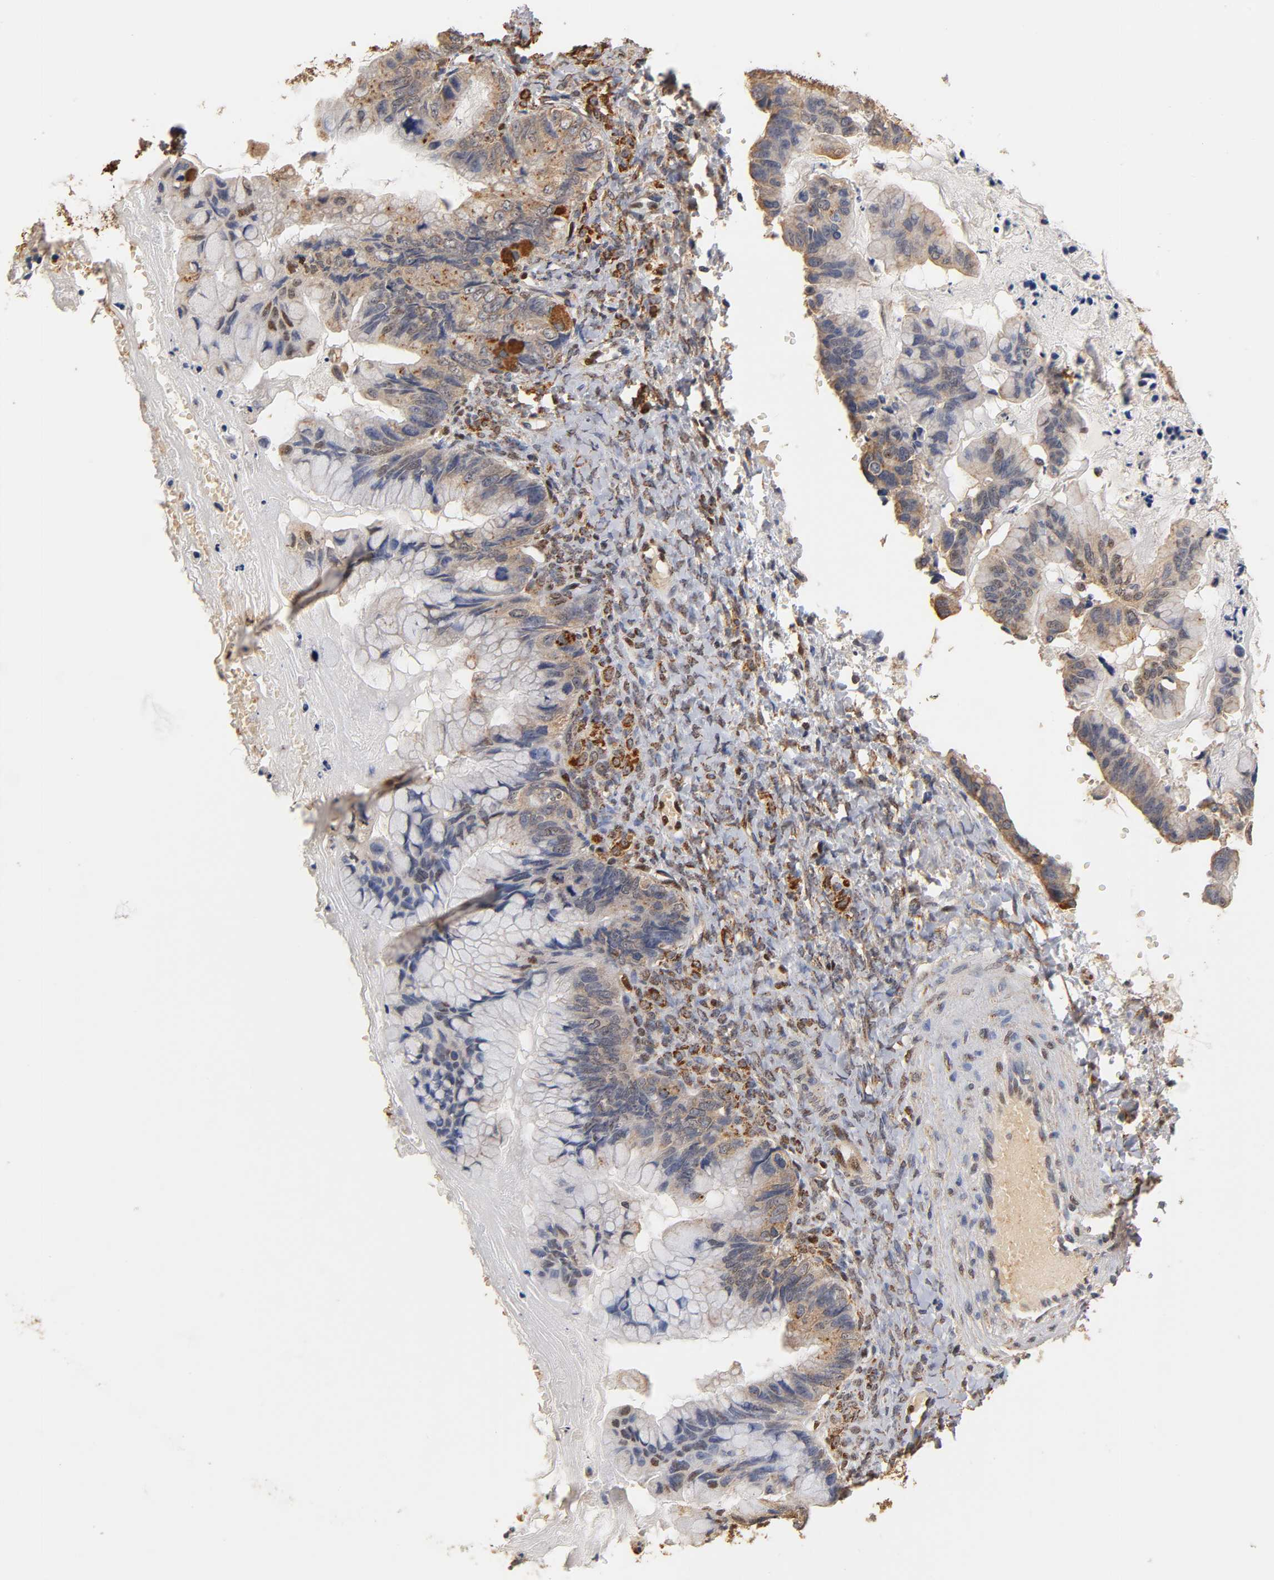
{"staining": {"intensity": "weak", "quantity": "25%-75%", "location": "cytoplasmic/membranous"}, "tissue": "ovarian cancer", "cell_type": "Tumor cells", "image_type": "cancer", "snomed": [{"axis": "morphology", "description": "Cystadenocarcinoma, mucinous, NOS"}, {"axis": "topography", "description": "Ovary"}], "caption": "Ovarian cancer (mucinous cystadenocarcinoma) was stained to show a protein in brown. There is low levels of weak cytoplasmic/membranous positivity in approximately 25%-75% of tumor cells.", "gene": "PKN1", "patient": {"sex": "female", "age": 36}}